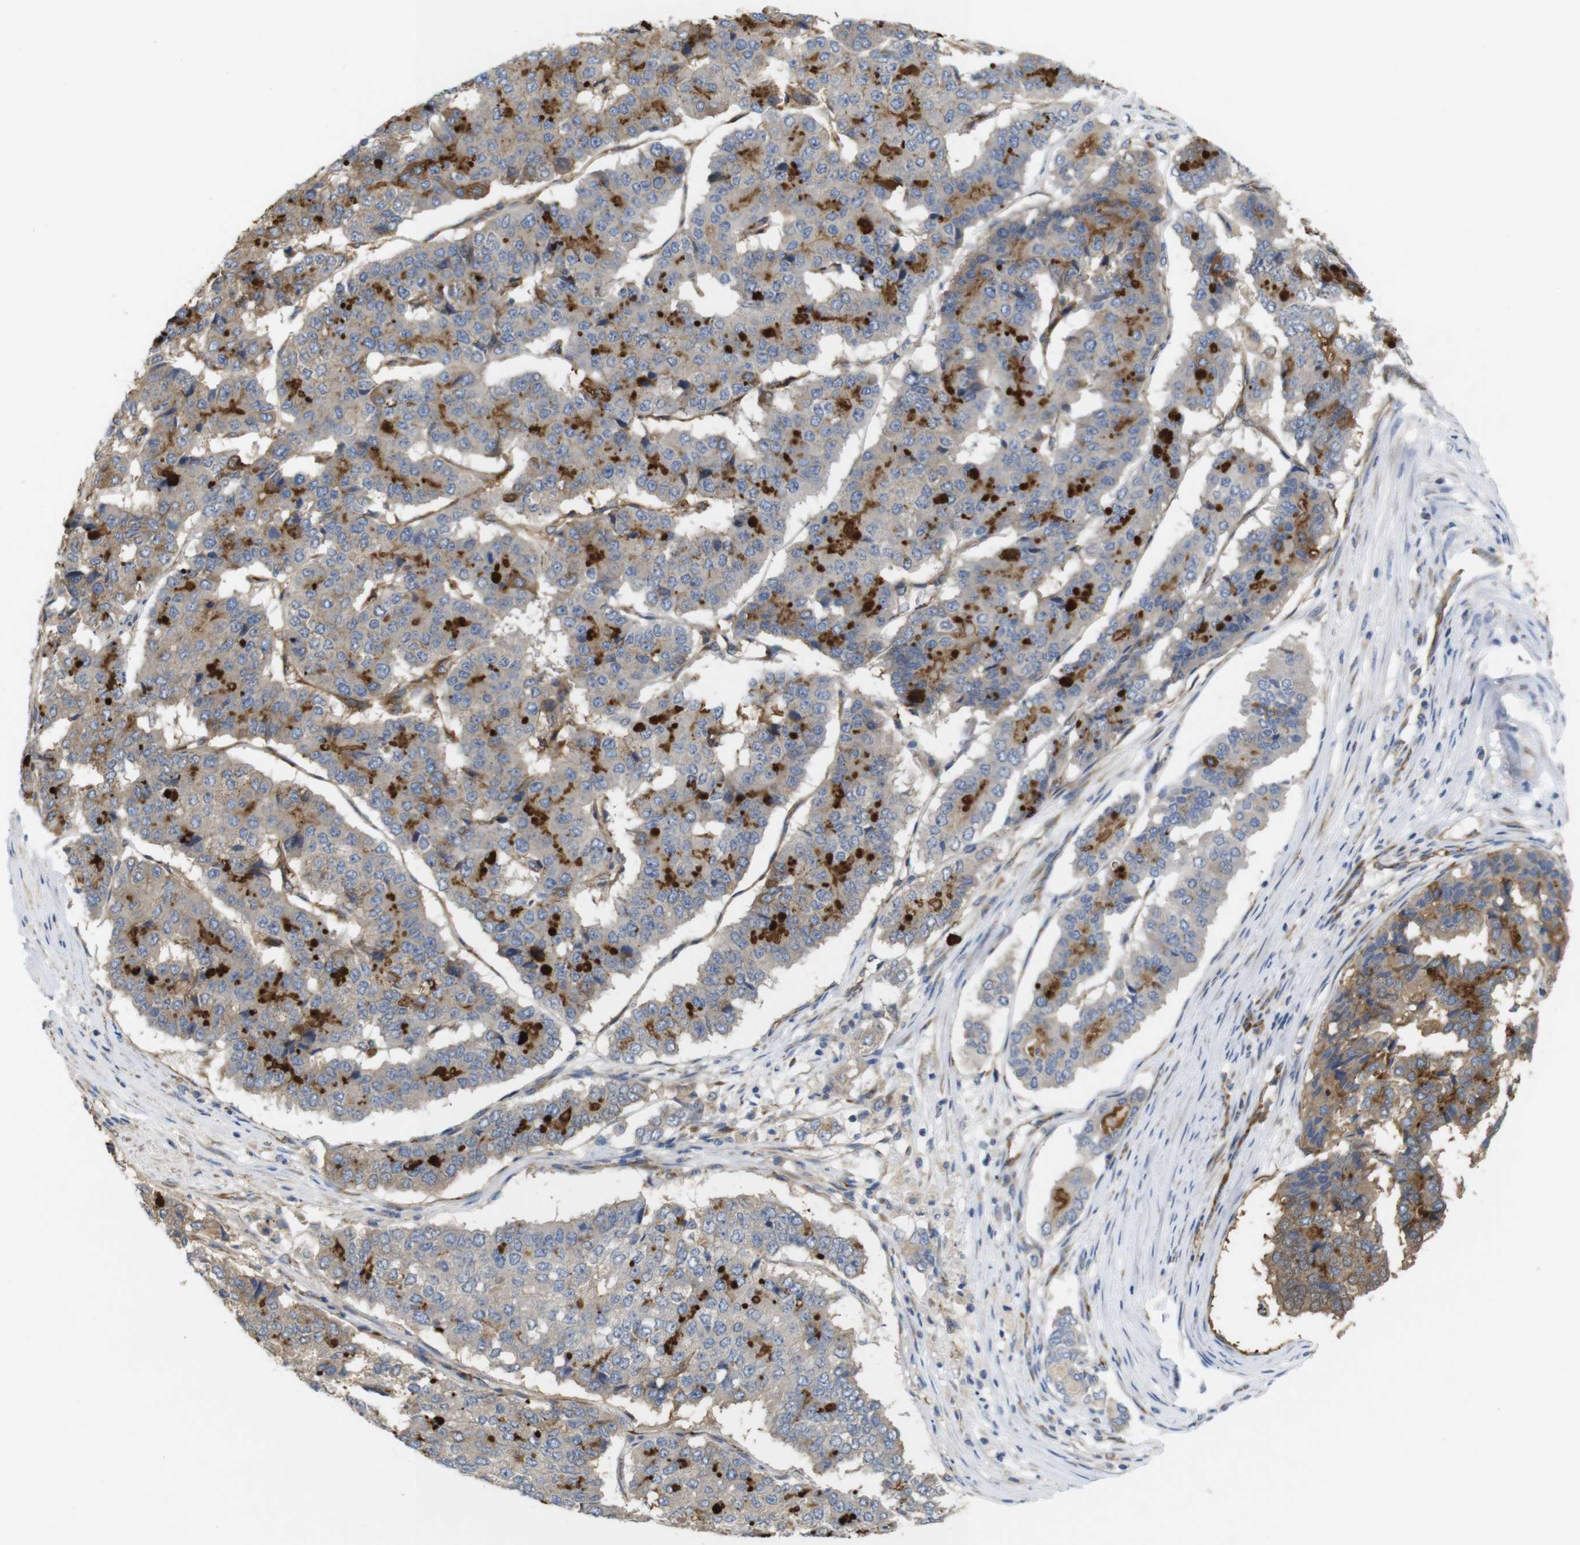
{"staining": {"intensity": "strong", "quantity": "<25%", "location": "cytoplasmic/membranous"}, "tissue": "pancreatic cancer", "cell_type": "Tumor cells", "image_type": "cancer", "snomed": [{"axis": "morphology", "description": "Adenocarcinoma, NOS"}, {"axis": "topography", "description": "Pancreas"}], "caption": "Brown immunohistochemical staining in human pancreatic cancer (adenocarcinoma) shows strong cytoplasmic/membranous positivity in approximately <25% of tumor cells.", "gene": "PCNX2", "patient": {"sex": "male", "age": 50}}